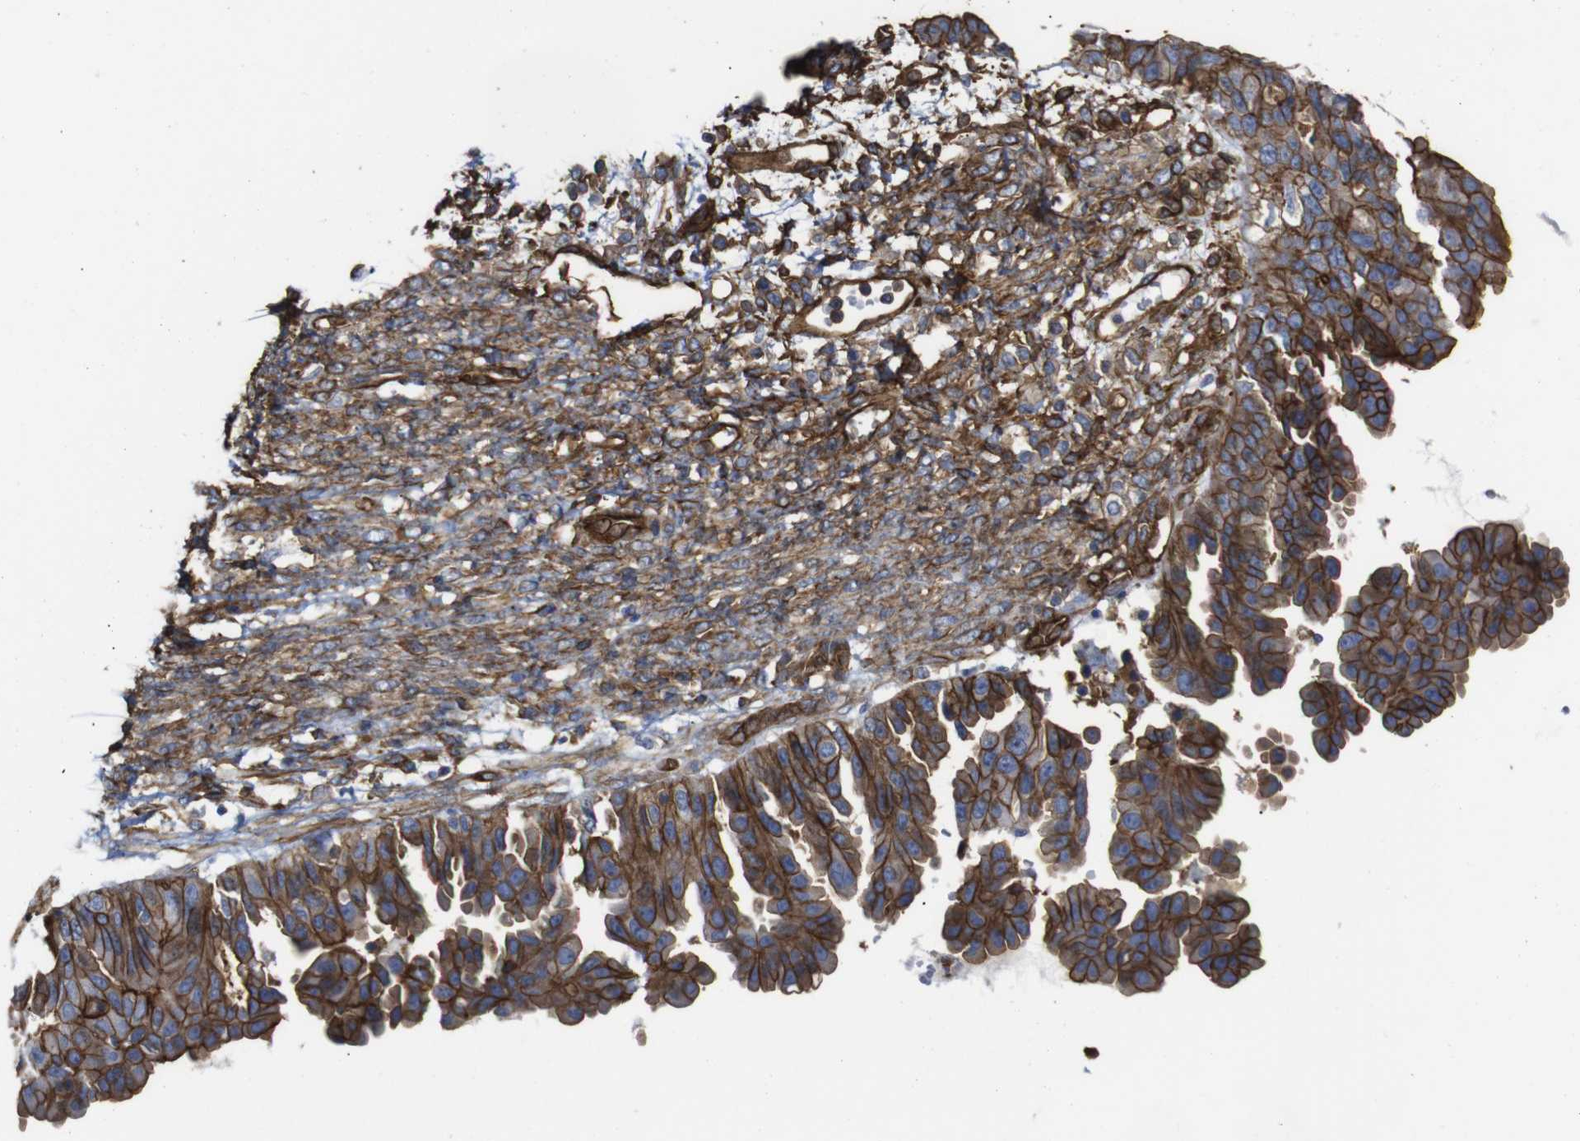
{"staining": {"intensity": "moderate", "quantity": ">75%", "location": "cytoplasmic/membranous"}, "tissue": "ovarian cancer", "cell_type": "Tumor cells", "image_type": "cancer", "snomed": [{"axis": "morphology", "description": "Cystadenocarcinoma, serous, NOS"}, {"axis": "topography", "description": "Ovary"}], "caption": "Ovarian cancer (serous cystadenocarcinoma) was stained to show a protein in brown. There is medium levels of moderate cytoplasmic/membranous positivity in approximately >75% of tumor cells. The staining is performed using DAB brown chromogen to label protein expression. The nuclei are counter-stained blue using hematoxylin.", "gene": "SPTBN1", "patient": {"sex": "female", "age": 58}}